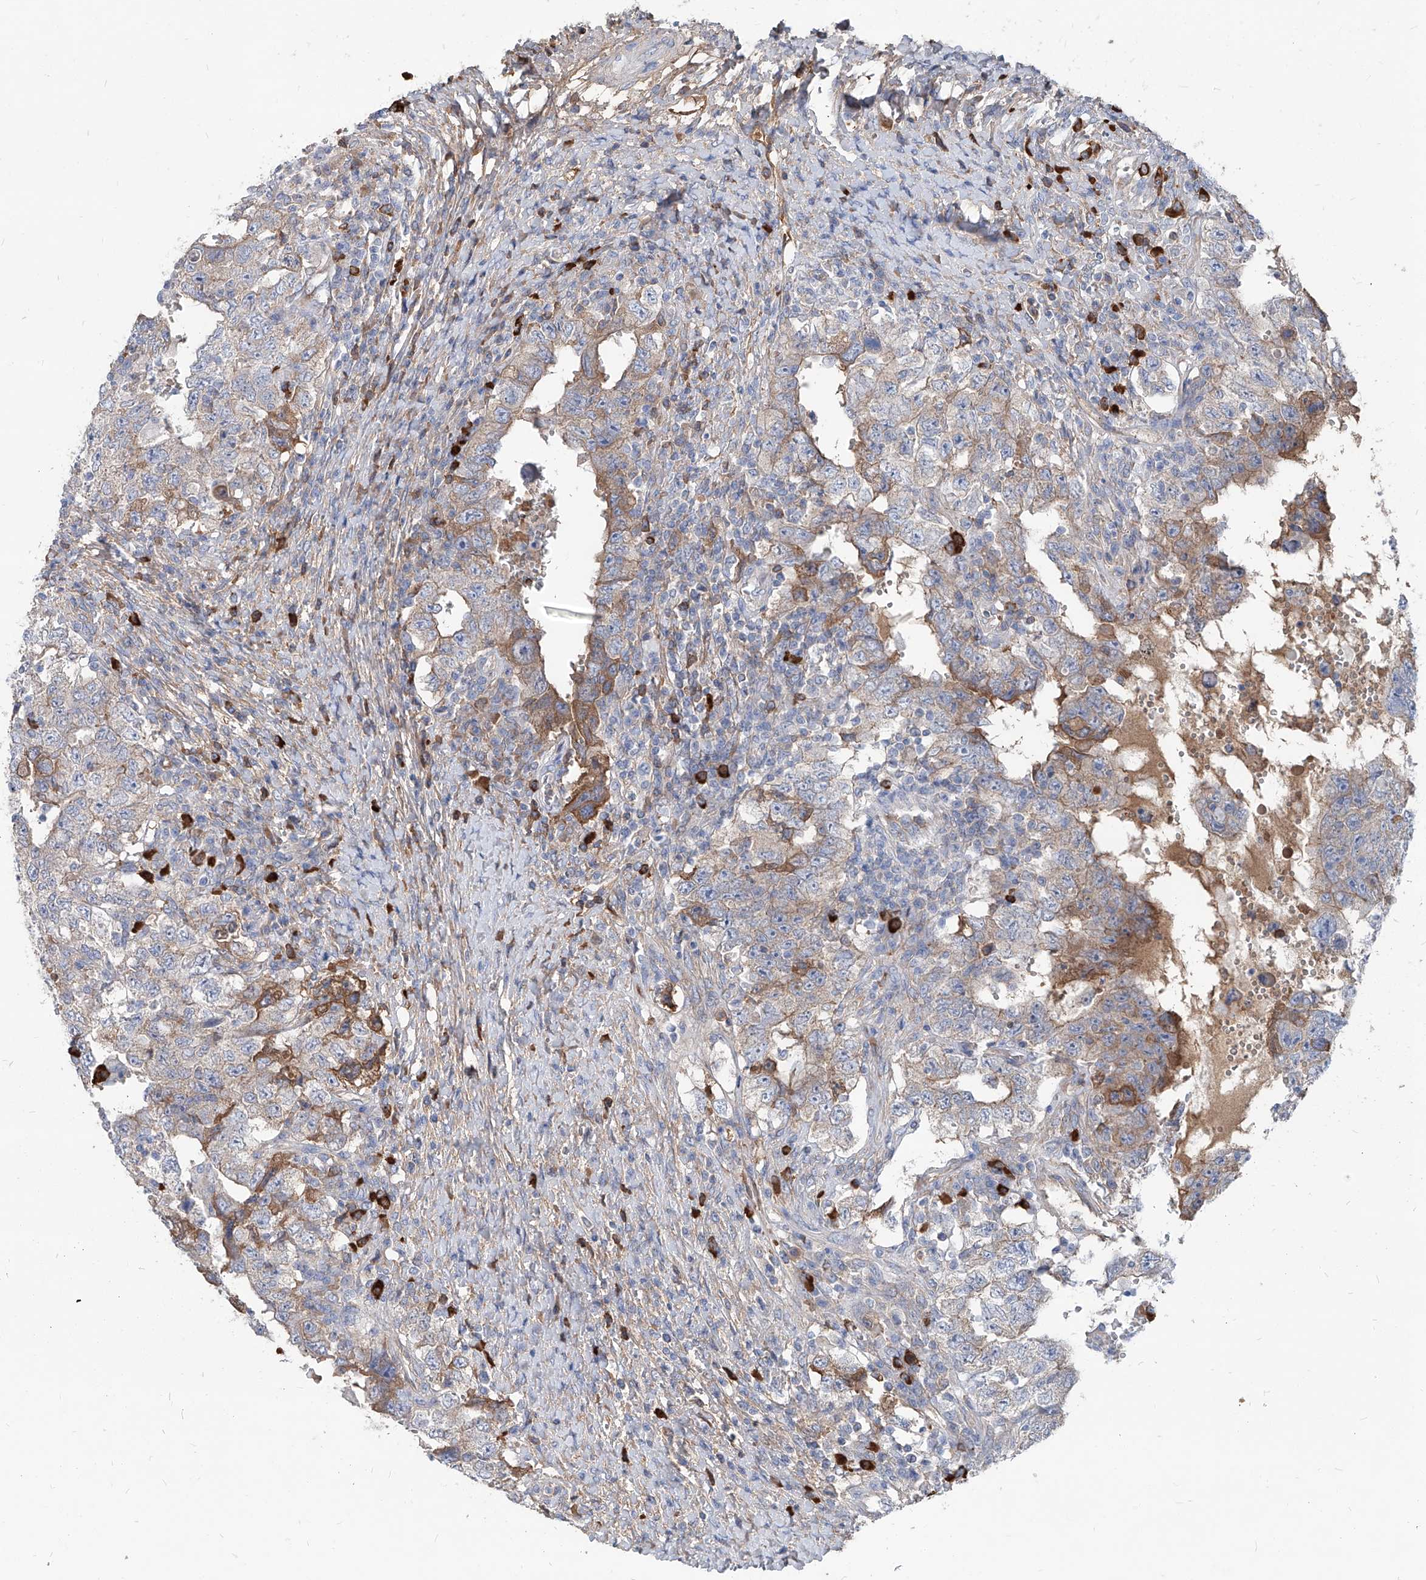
{"staining": {"intensity": "moderate", "quantity": "<25%", "location": "cytoplasmic/membranous"}, "tissue": "testis cancer", "cell_type": "Tumor cells", "image_type": "cancer", "snomed": [{"axis": "morphology", "description": "Carcinoma, Embryonal, NOS"}, {"axis": "topography", "description": "Testis"}], "caption": "A low amount of moderate cytoplasmic/membranous positivity is appreciated in about <25% of tumor cells in testis embryonal carcinoma tissue.", "gene": "AKAP10", "patient": {"sex": "male", "age": 26}}